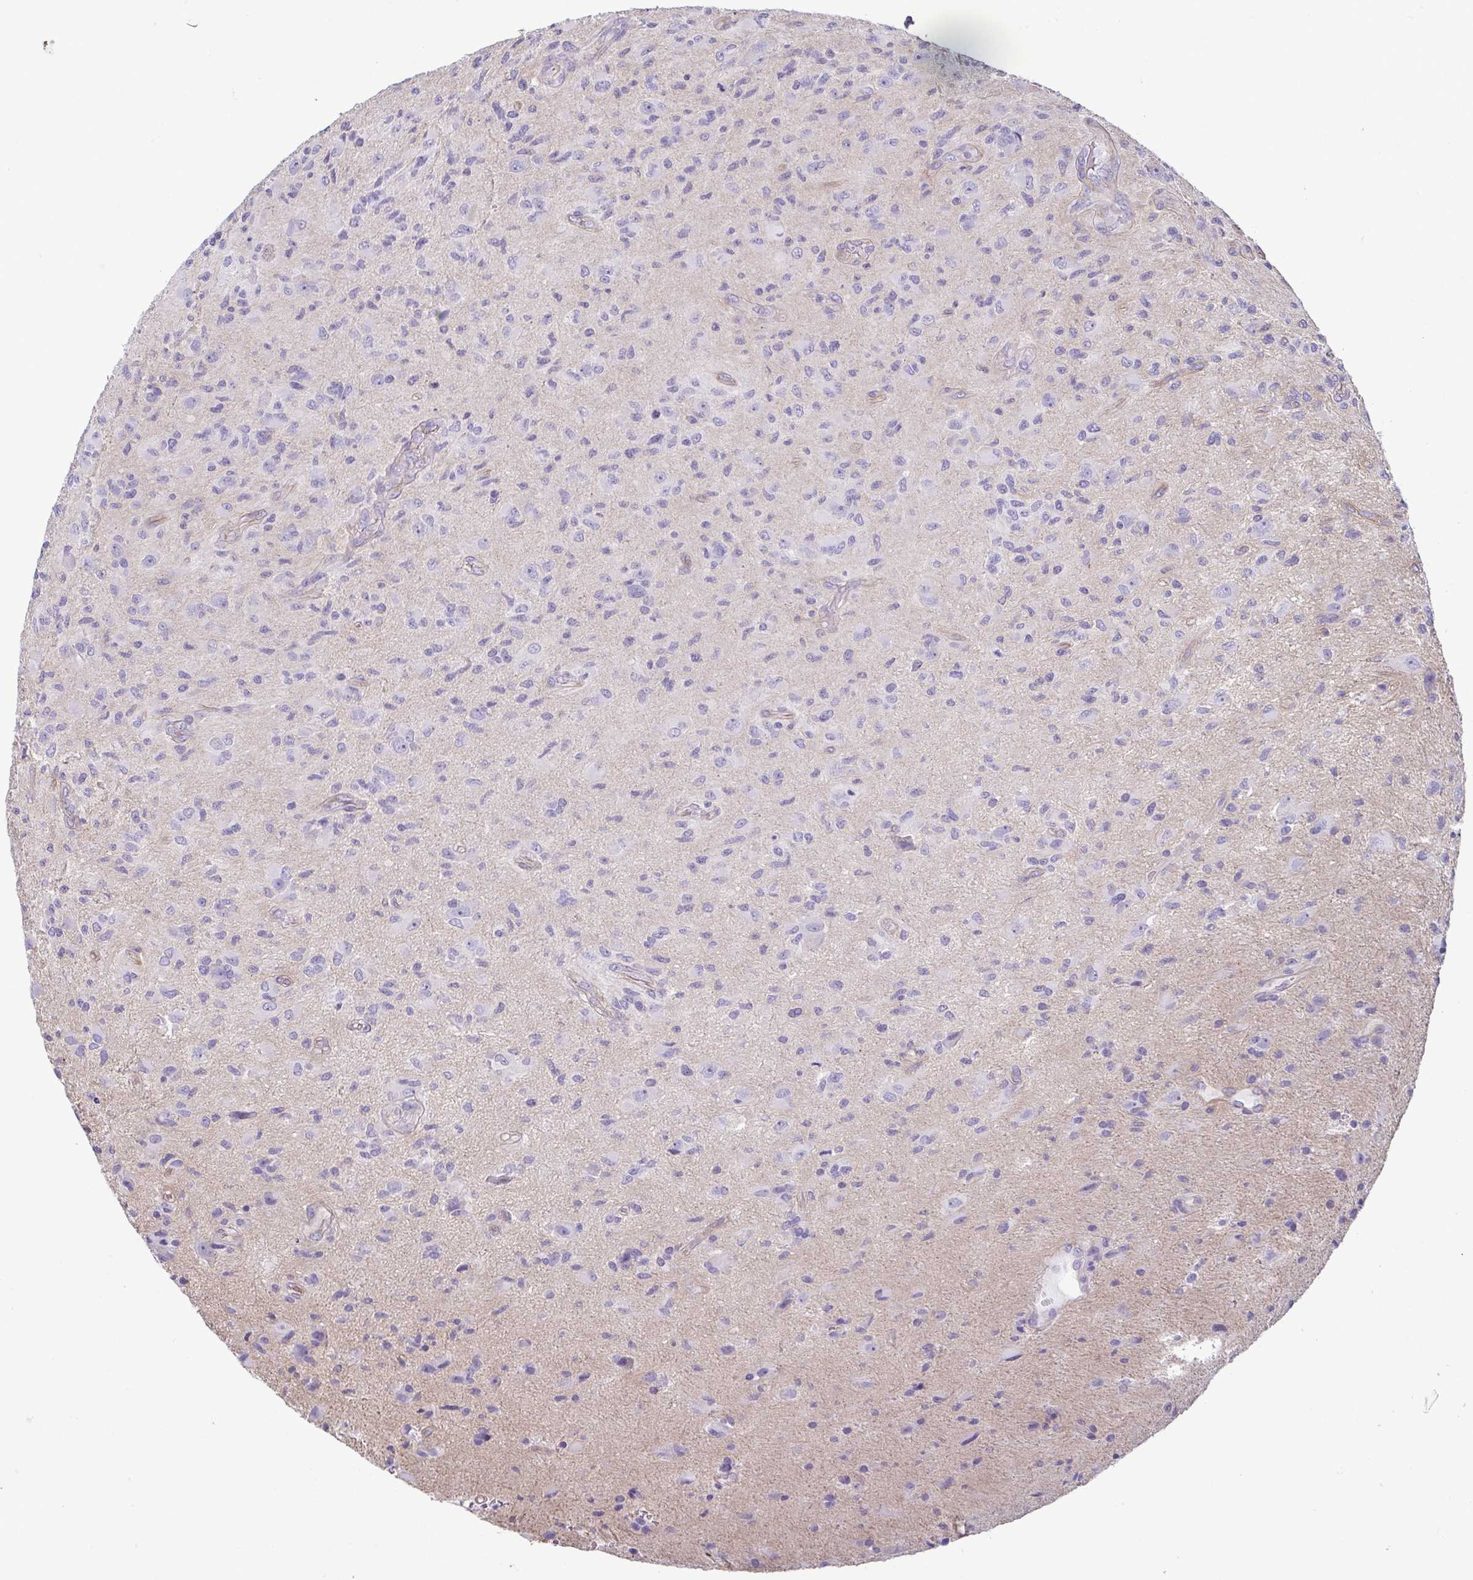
{"staining": {"intensity": "negative", "quantity": "none", "location": "none"}, "tissue": "glioma", "cell_type": "Tumor cells", "image_type": "cancer", "snomed": [{"axis": "morphology", "description": "Glioma, malignant, High grade"}, {"axis": "topography", "description": "Brain"}], "caption": "Immunohistochemistry (IHC) micrograph of neoplastic tissue: human glioma stained with DAB (3,3'-diaminobenzidine) shows no significant protein staining in tumor cells.", "gene": "CASP14", "patient": {"sex": "female", "age": 65}}